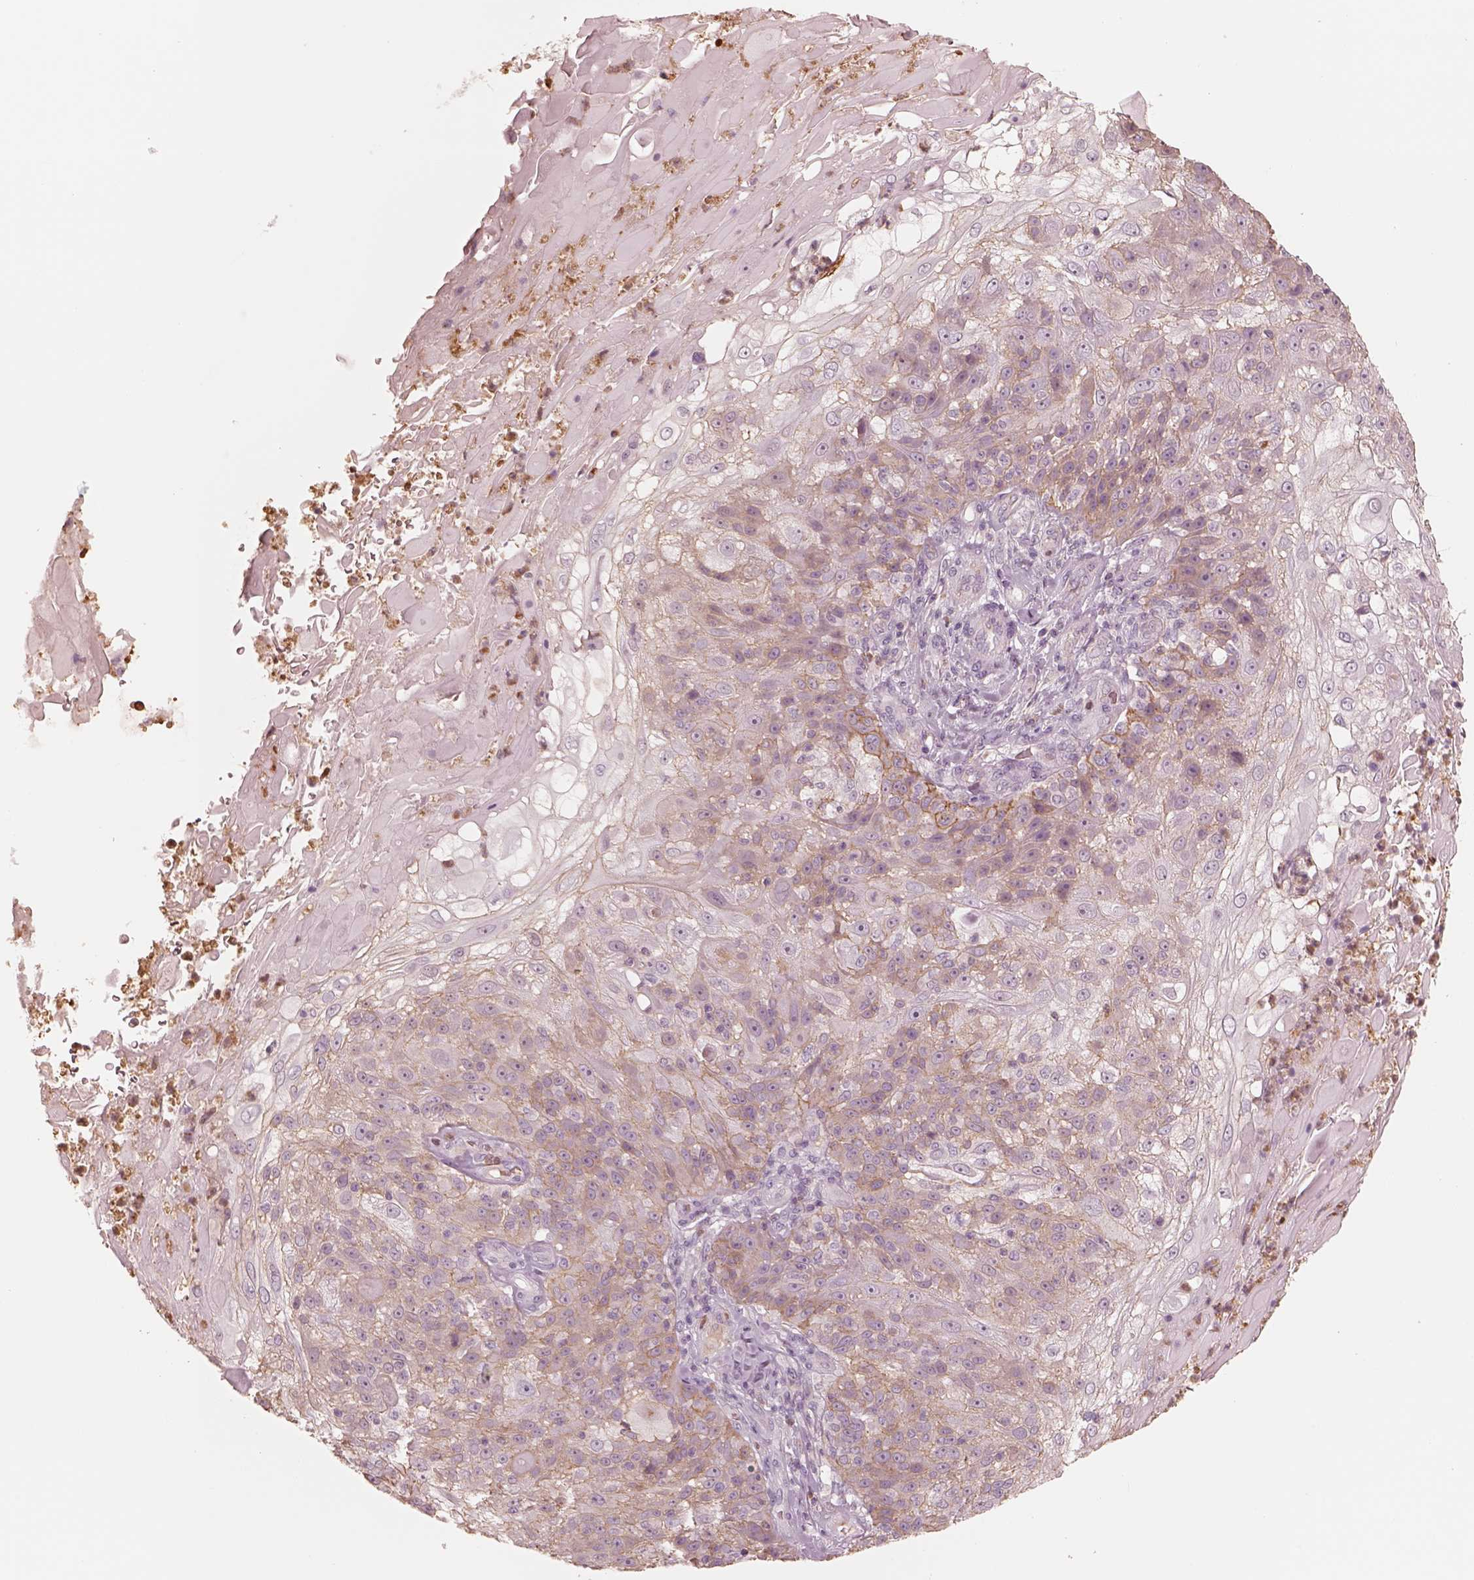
{"staining": {"intensity": "weak", "quantity": "25%-75%", "location": "cytoplasmic/membranous"}, "tissue": "skin cancer", "cell_type": "Tumor cells", "image_type": "cancer", "snomed": [{"axis": "morphology", "description": "Normal tissue, NOS"}, {"axis": "morphology", "description": "Squamous cell carcinoma, NOS"}, {"axis": "topography", "description": "Skin"}], "caption": "Squamous cell carcinoma (skin) stained with DAB (3,3'-diaminobenzidine) immunohistochemistry (IHC) displays low levels of weak cytoplasmic/membranous expression in approximately 25%-75% of tumor cells. Ihc stains the protein in brown and the nuclei are stained blue.", "gene": "GPRIN1", "patient": {"sex": "female", "age": 83}}